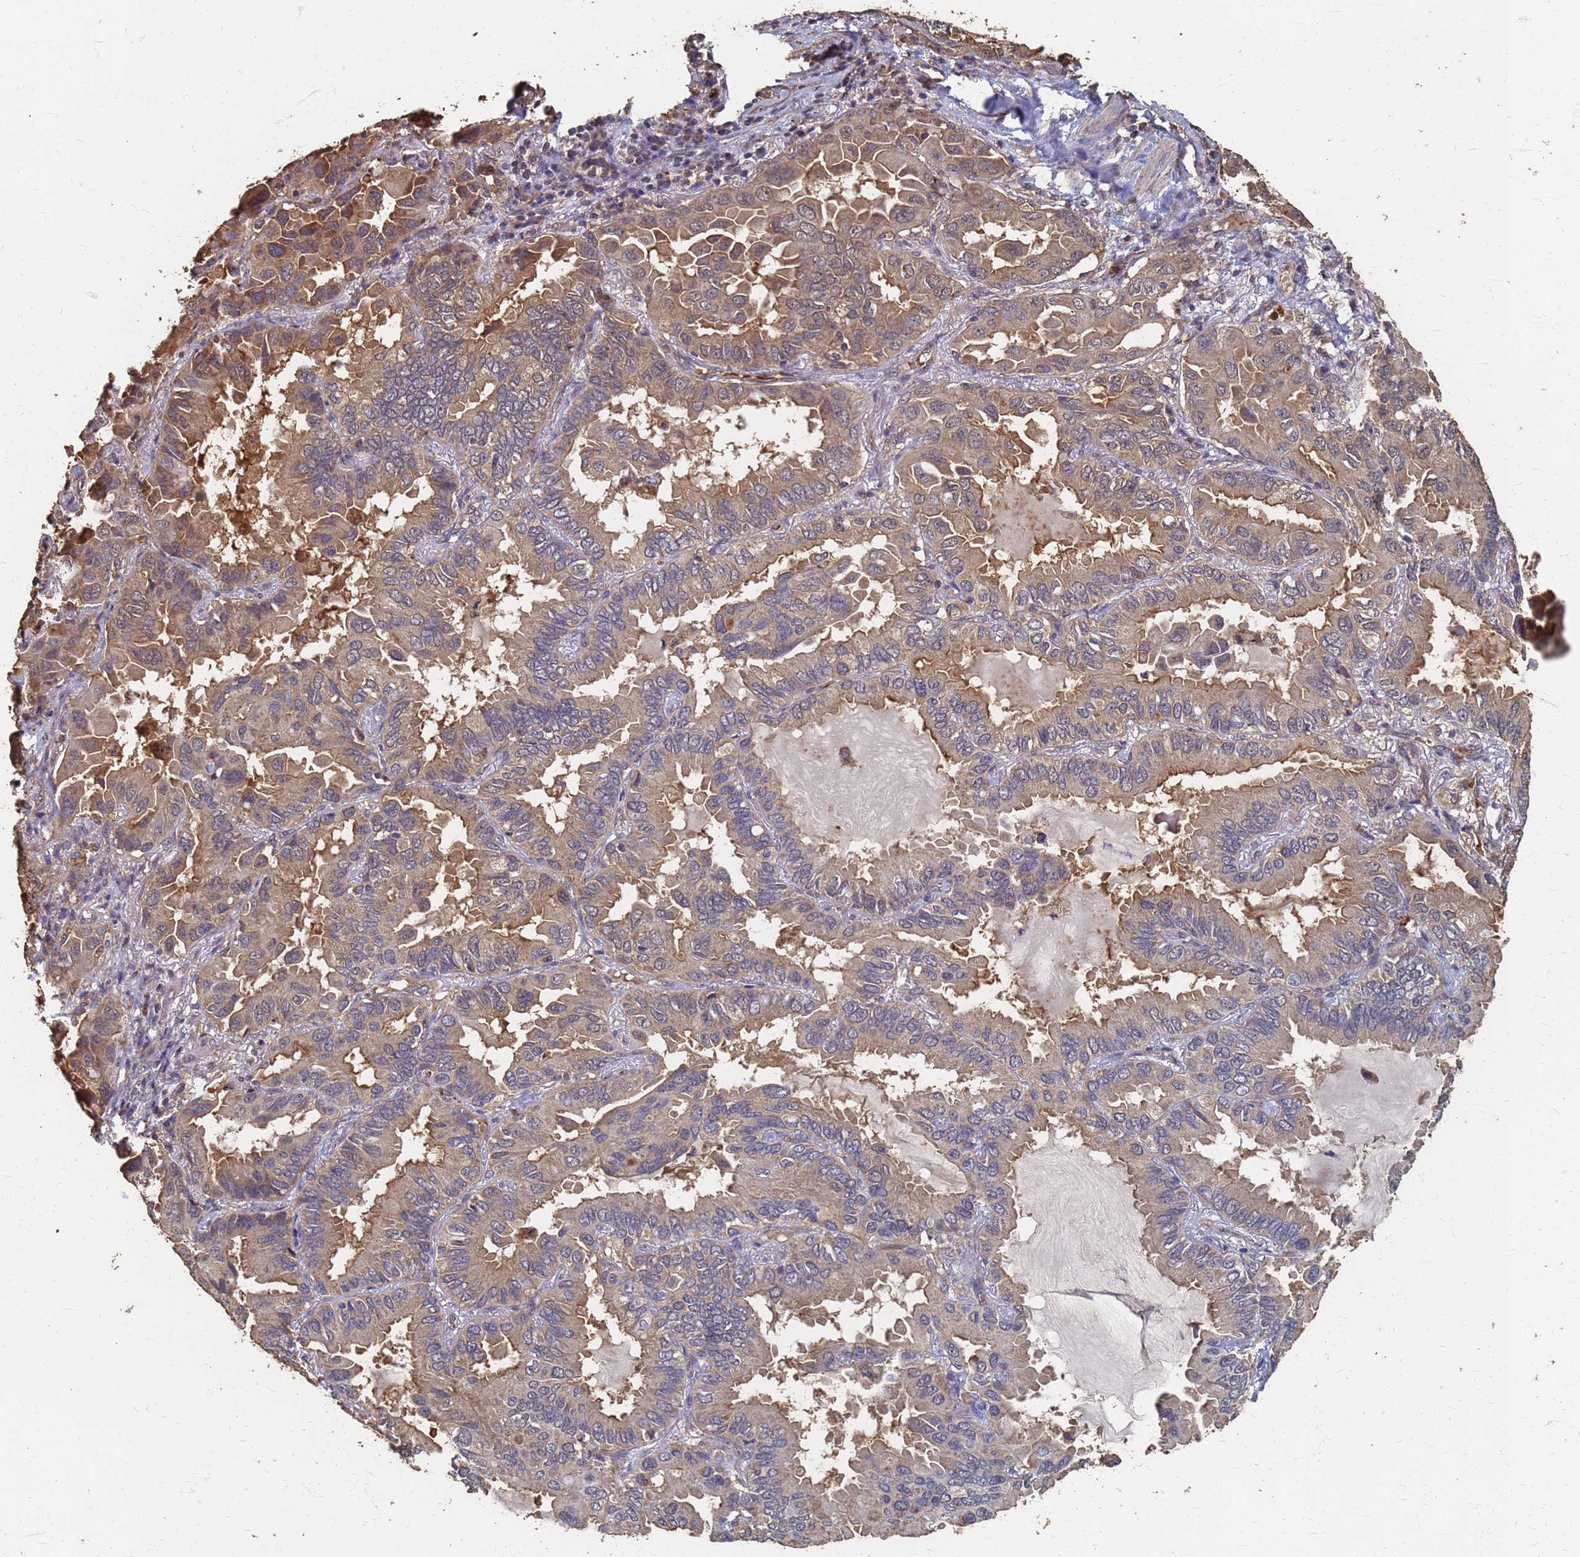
{"staining": {"intensity": "weak", "quantity": ">75%", "location": "cytoplasmic/membranous"}, "tissue": "lung cancer", "cell_type": "Tumor cells", "image_type": "cancer", "snomed": [{"axis": "morphology", "description": "Adenocarcinoma, NOS"}, {"axis": "topography", "description": "Lung"}], "caption": "Immunohistochemistry (DAB (3,3'-diaminobenzidine)) staining of human lung adenocarcinoma reveals weak cytoplasmic/membranous protein staining in approximately >75% of tumor cells. Nuclei are stained in blue.", "gene": "DPH5", "patient": {"sex": "male", "age": 64}}